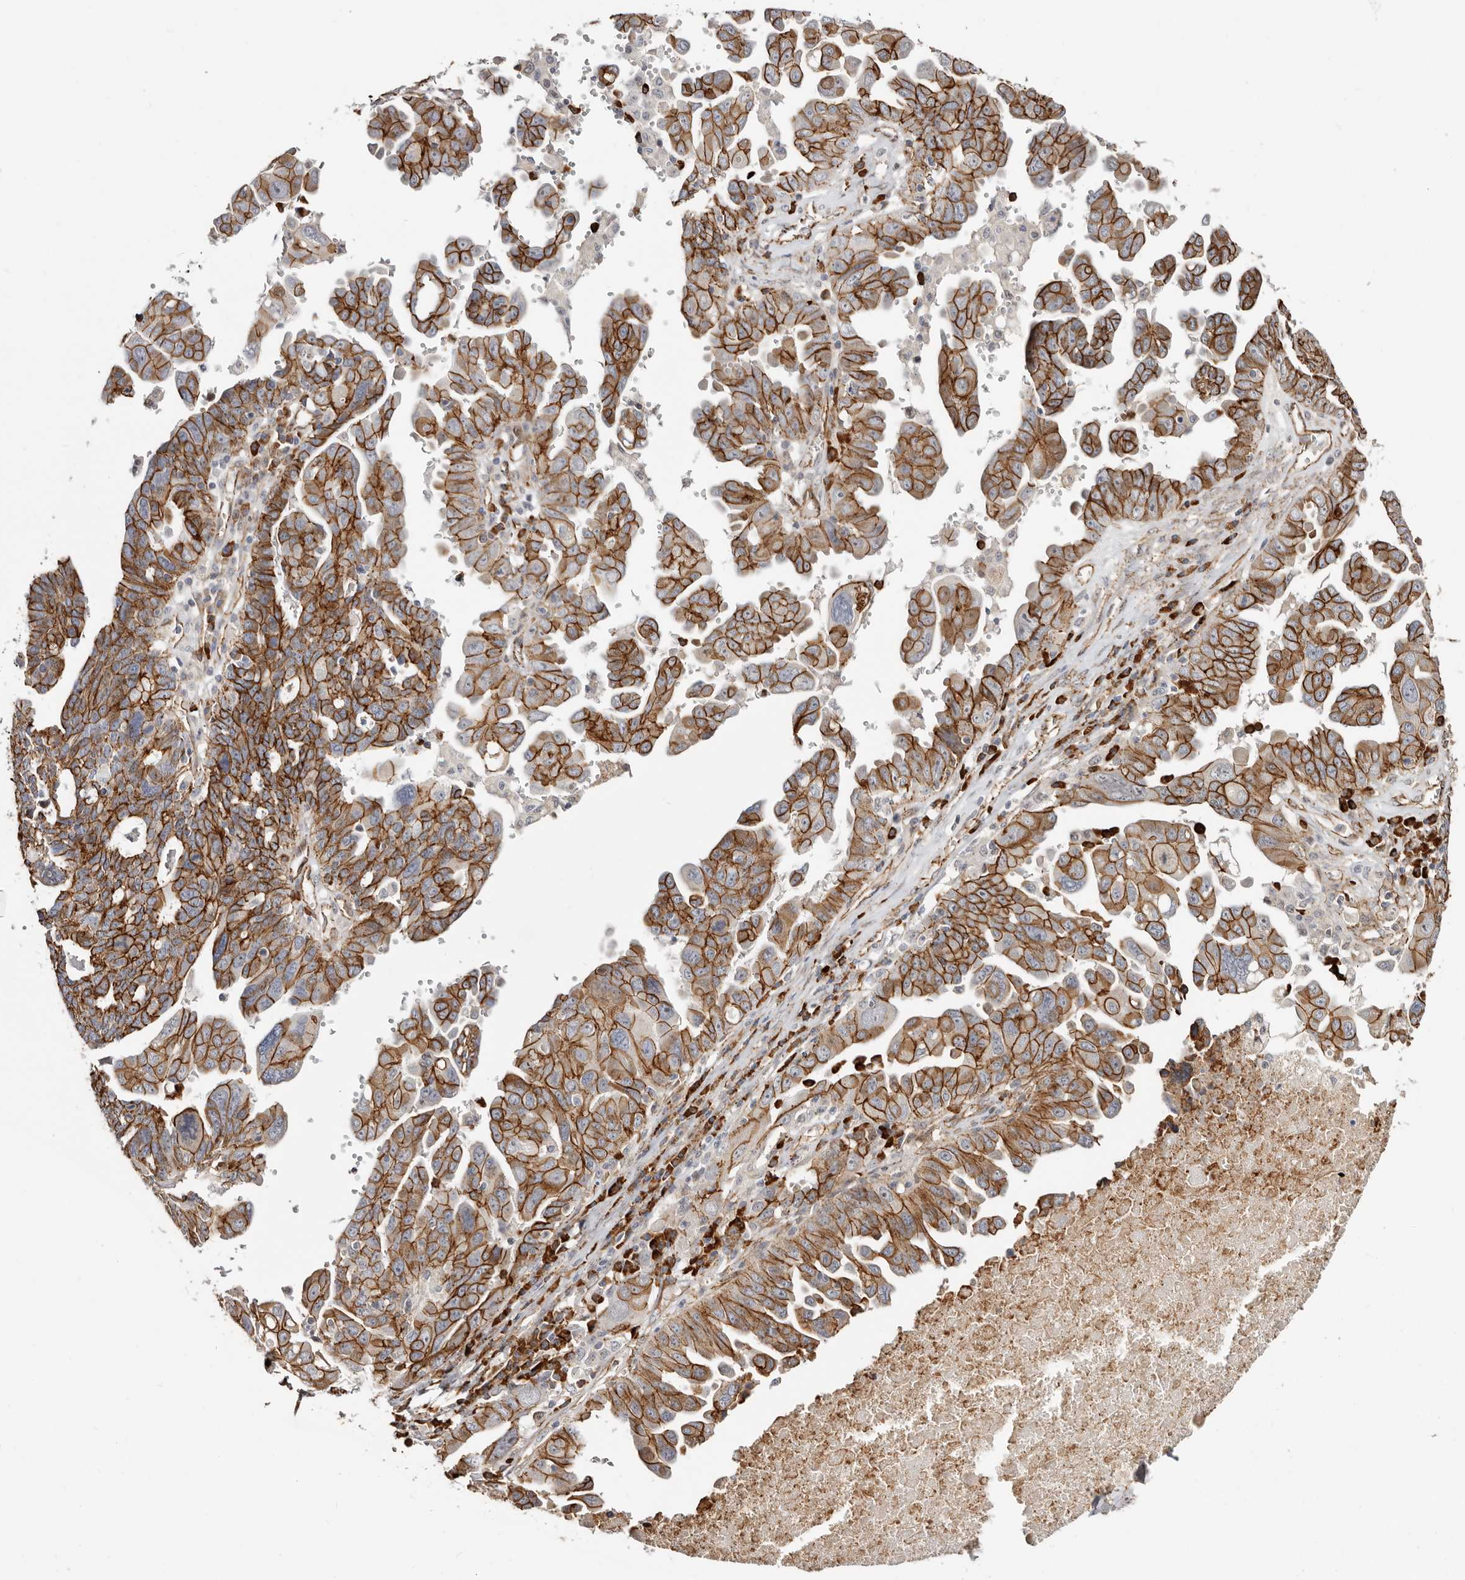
{"staining": {"intensity": "strong", "quantity": ">75%", "location": "cytoplasmic/membranous"}, "tissue": "ovarian cancer", "cell_type": "Tumor cells", "image_type": "cancer", "snomed": [{"axis": "morphology", "description": "Carcinoma, endometroid"}, {"axis": "topography", "description": "Ovary"}], "caption": "Ovarian cancer (endometroid carcinoma) tissue shows strong cytoplasmic/membranous staining in approximately >75% of tumor cells, visualized by immunohistochemistry.", "gene": "CTNNB1", "patient": {"sex": "female", "age": 62}}